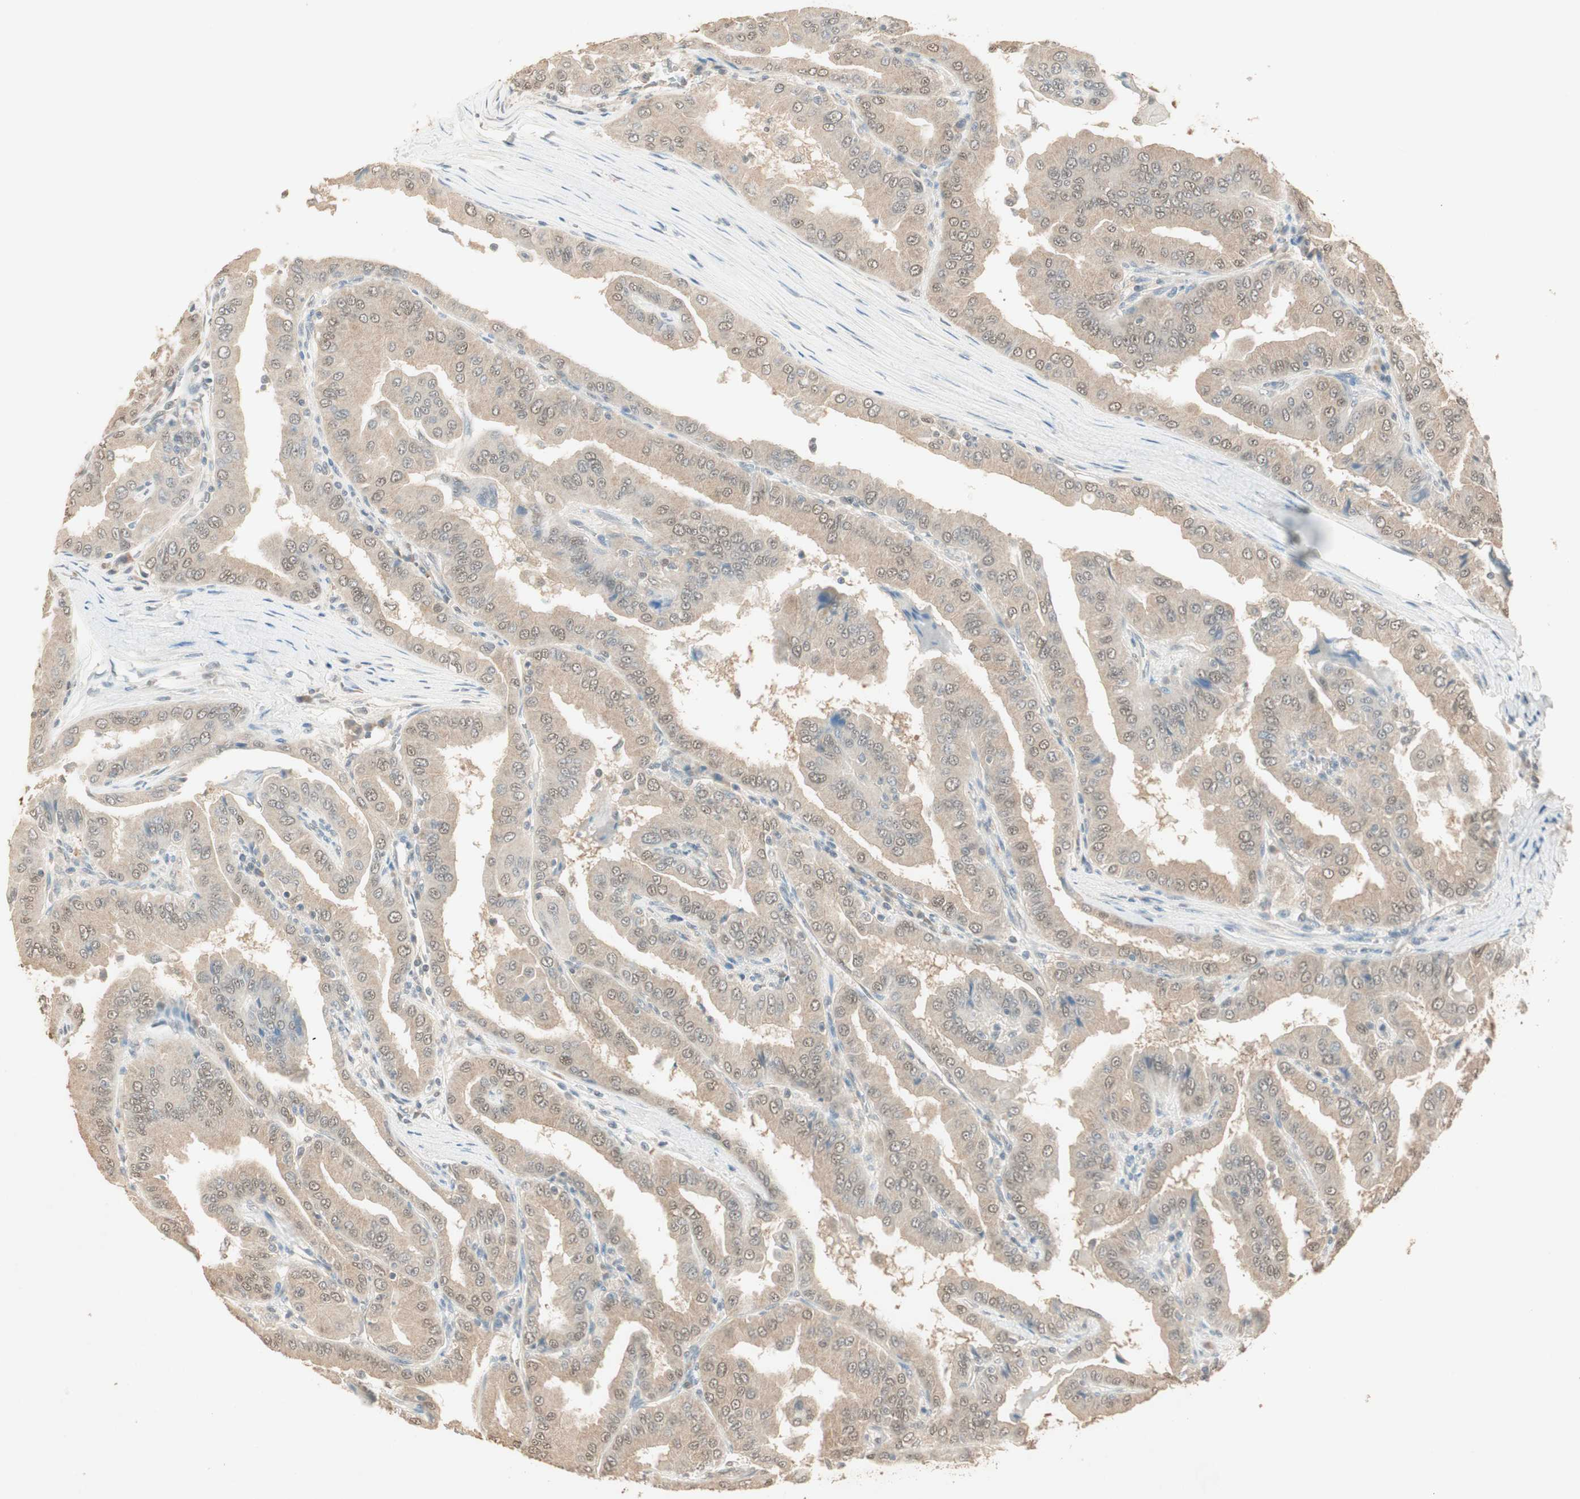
{"staining": {"intensity": "weak", "quantity": ">75%", "location": "cytoplasmic/membranous"}, "tissue": "thyroid cancer", "cell_type": "Tumor cells", "image_type": "cancer", "snomed": [{"axis": "morphology", "description": "Papillary adenocarcinoma, NOS"}, {"axis": "topography", "description": "Thyroid gland"}], "caption": "This histopathology image demonstrates immunohistochemistry (IHC) staining of human thyroid cancer, with low weak cytoplasmic/membranous positivity in about >75% of tumor cells.", "gene": "USP5", "patient": {"sex": "male", "age": 33}}